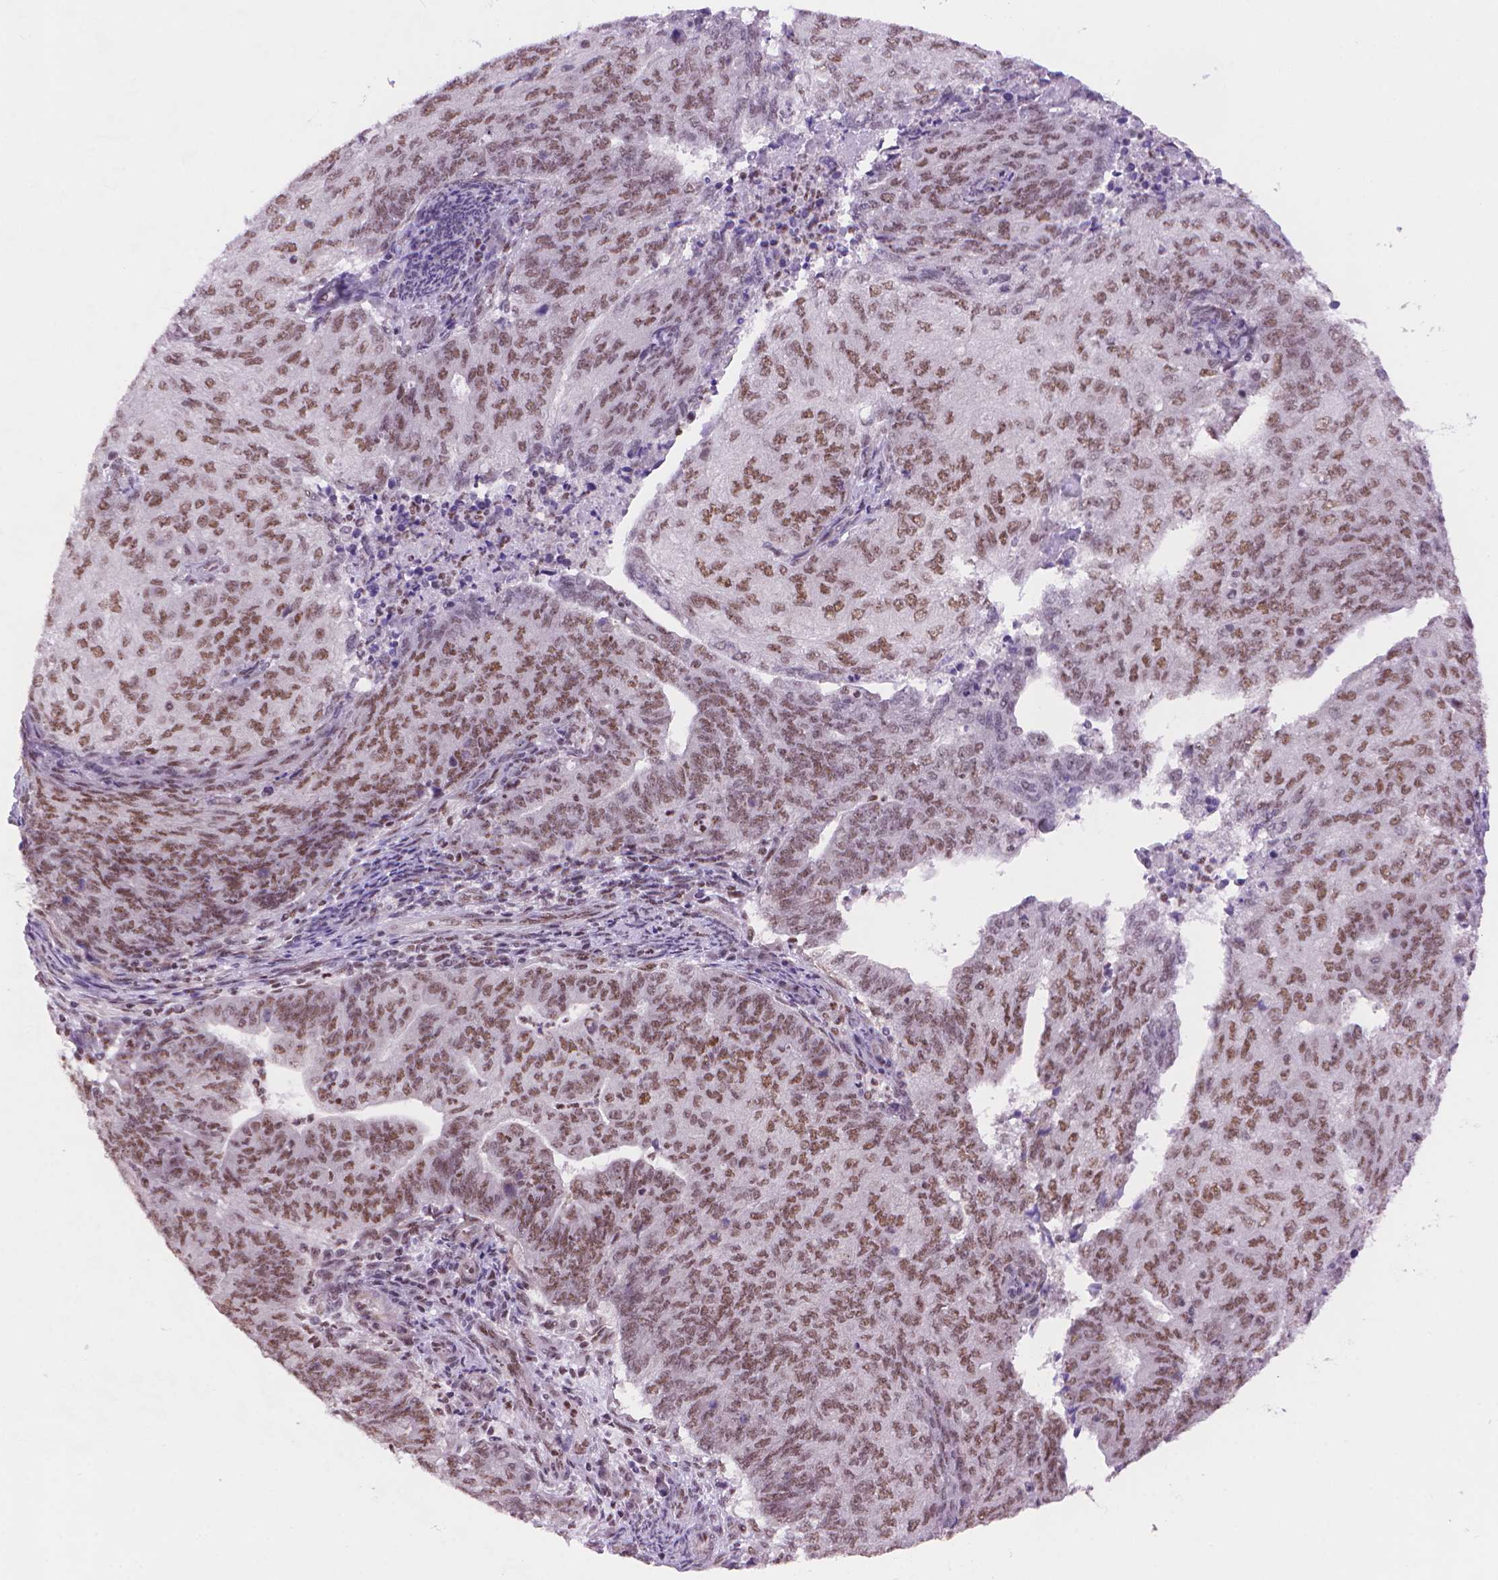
{"staining": {"intensity": "moderate", "quantity": ">75%", "location": "nuclear"}, "tissue": "endometrial cancer", "cell_type": "Tumor cells", "image_type": "cancer", "snomed": [{"axis": "morphology", "description": "Adenocarcinoma, NOS"}, {"axis": "topography", "description": "Endometrium"}], "caption": "Tumor cells demonstrate medium levels of moderate nuclear expression in approximately >75% of cells in endometrial cancer (adenocarcinoma).", "gene": "UBN1", "patient": {"sex": "female", "age": 82}}